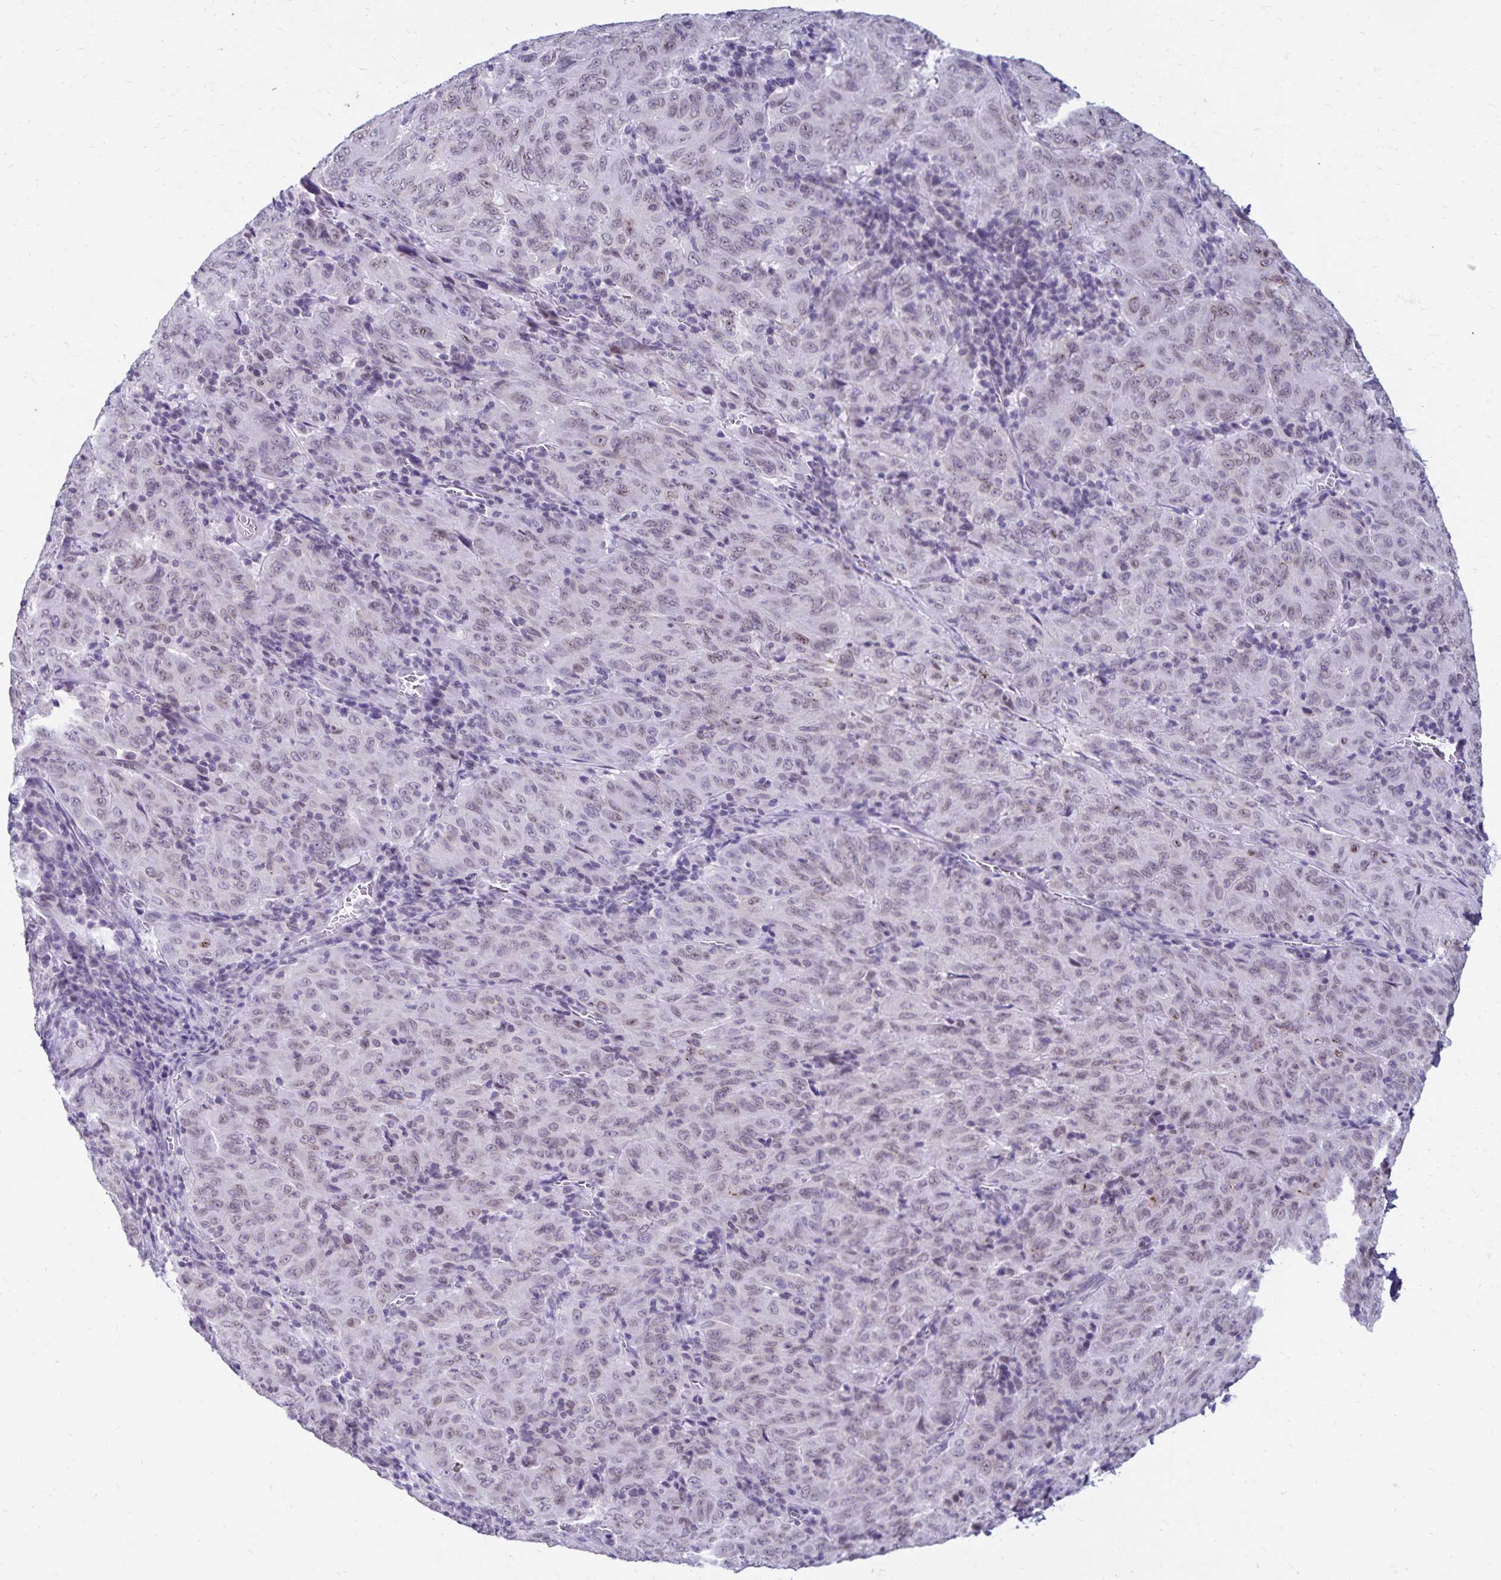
{"staining": {"intensity": "weak", "quantity": "25%-75%", "location": "nuclear"}, "tissue": "pancreatic cancer", "cell_type": "Tumor cells", "image_type": "cancer", "snomed": [{"axis": "morphology", "description": "Adenocarcinoma, NOS"}, {"axis": "topography", "description": "Pancreas"}], "caption": "Protein positivity by immunohistochemistry reveals weak nuclear expression in approximately 25%-75% of tumor cells in pancreatic adenocarcinoma.", "gene": "FAM166C", "patient": {"sex": "male", "age": 63}}